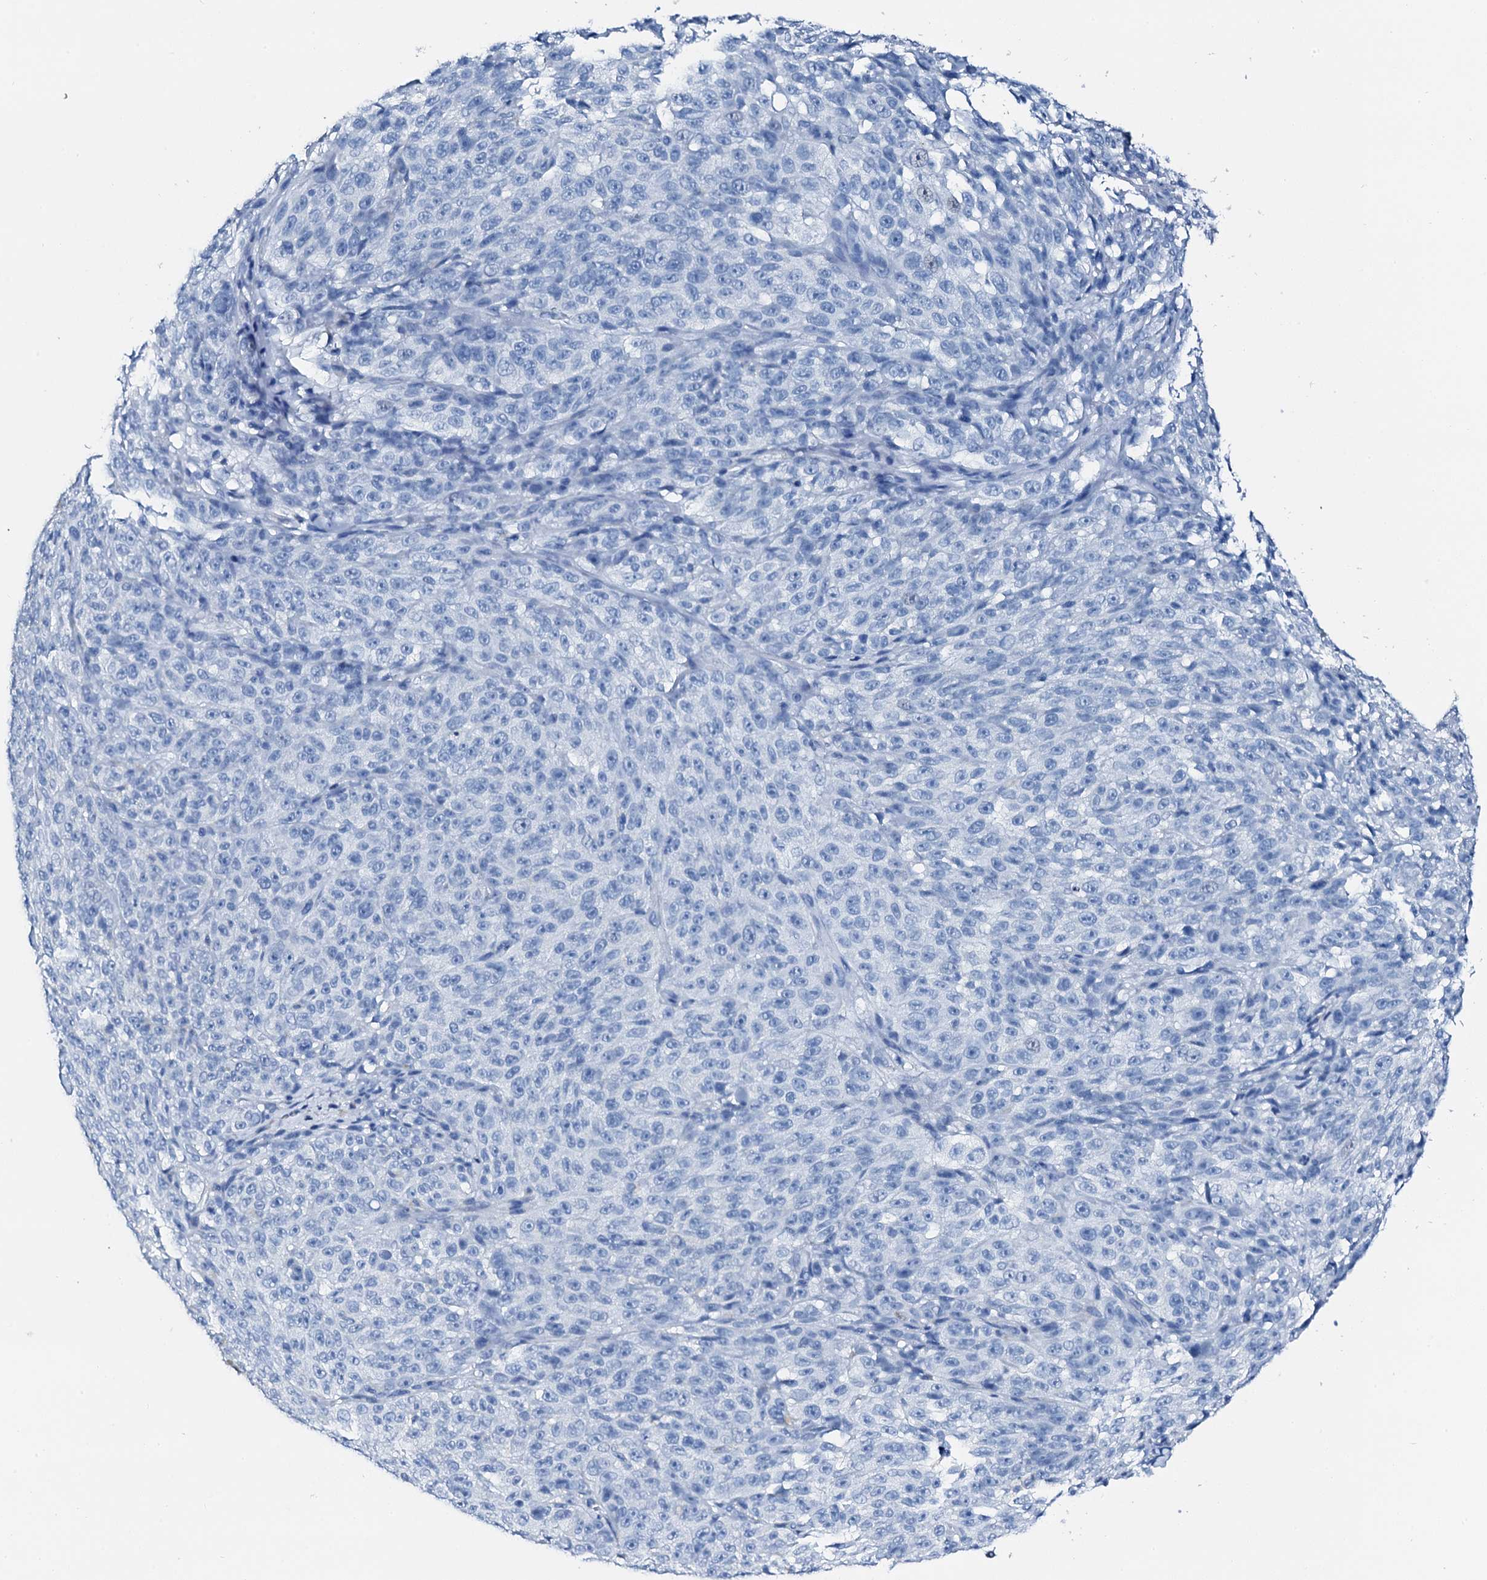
{"staining": {"intensity": "negative", "quantity": "none", "location": "none"}, "tissue": "melanoma", "cell_type": "Tumor cells", "image_type": "cancer", "snomed": [{"axis": "morphology", "description": "Malignant melanoma, NOS"}, {"axis": "topography", "description": "Skin"}], "caption": "Human melanoma stained for a protein using immunohistochemistry shows no expression in tumor cells.", "gene": "PTH", "patient": {"sex": "female", "age": 82}}